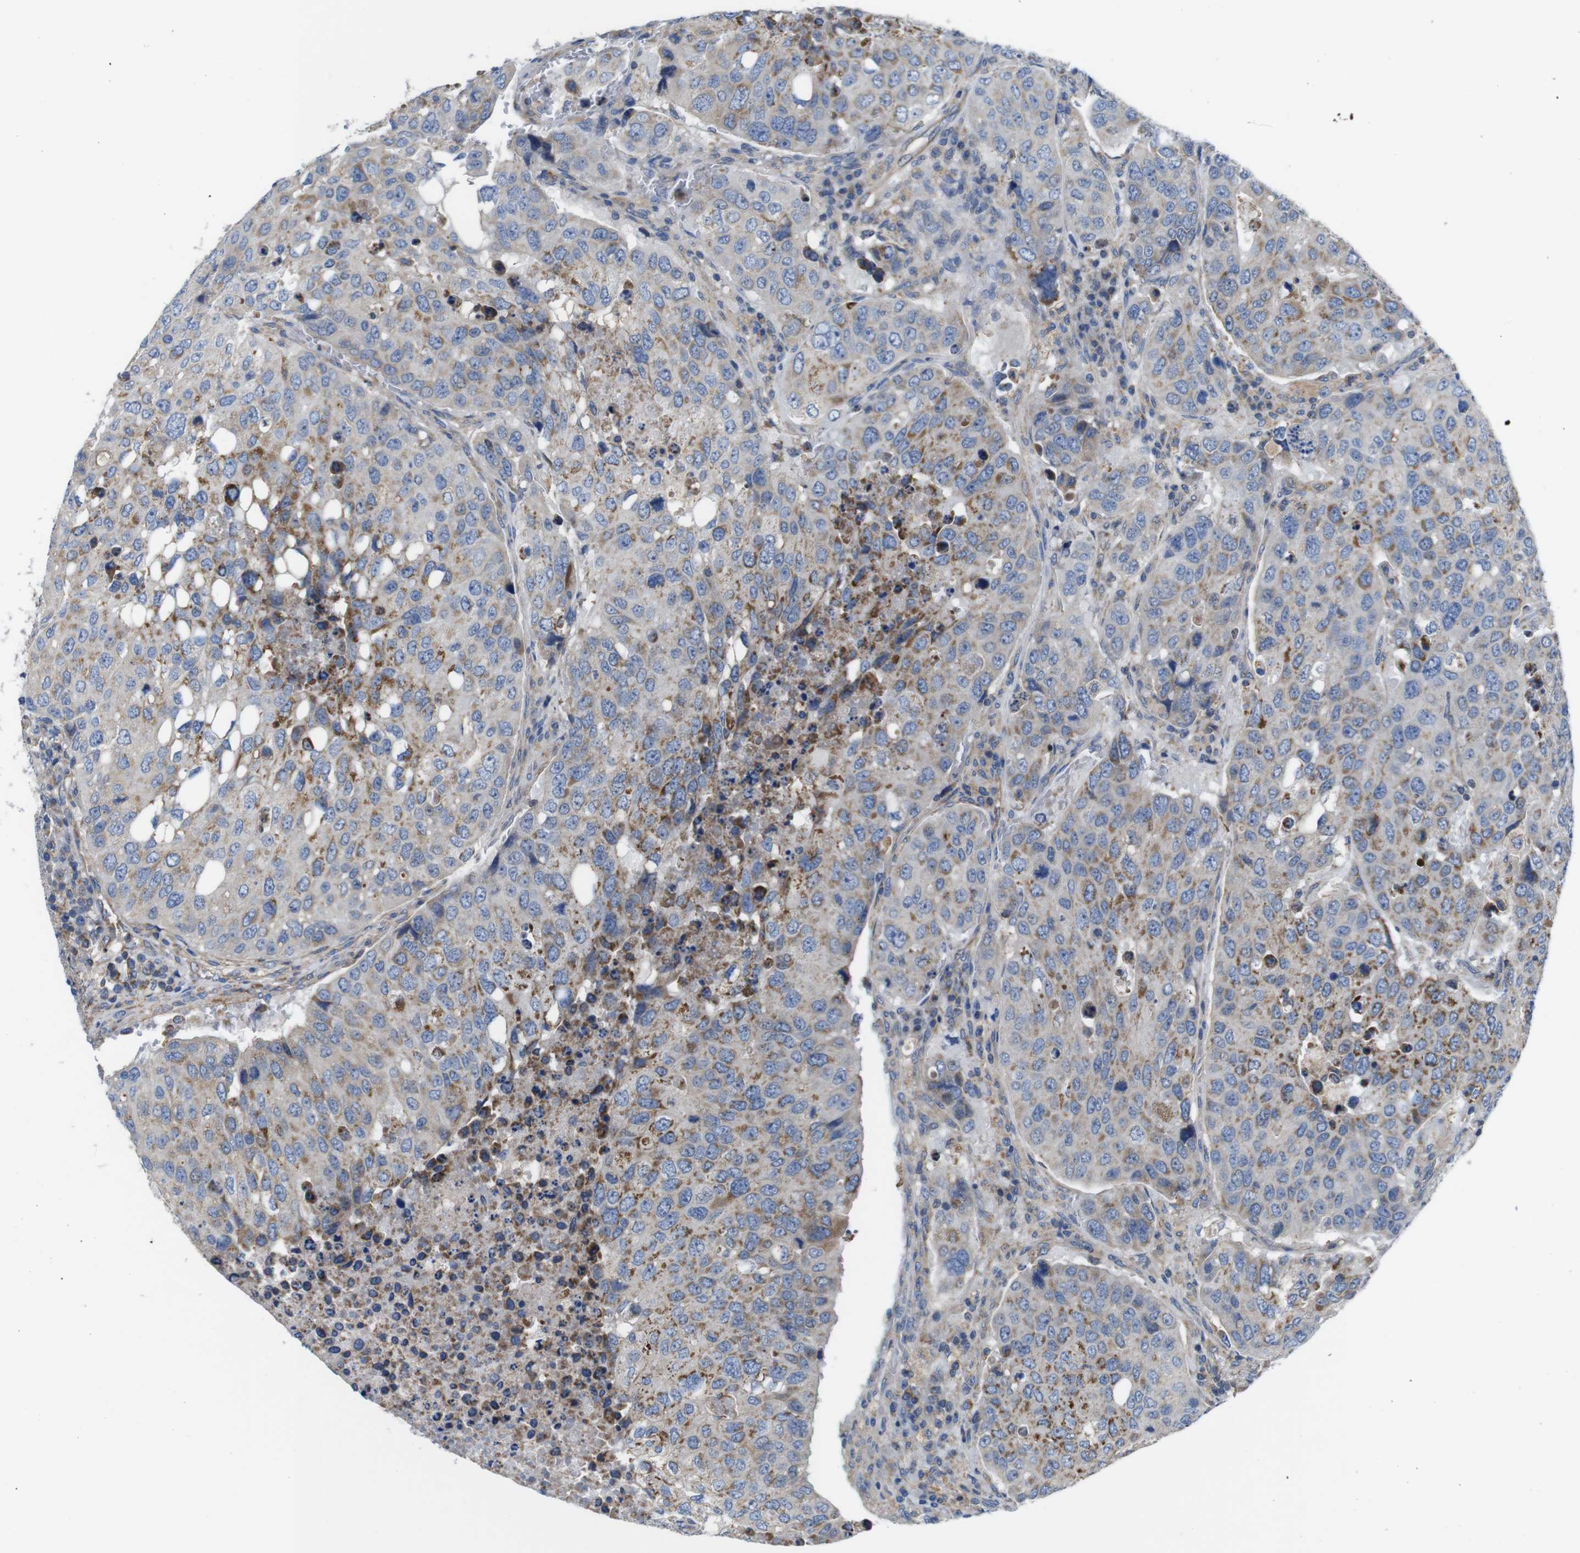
{"staining": {"intensity": "moderate", "quantity": "25%-75%", "location": "cytoplasmic/membranous"}, "tissue": "urothelial cancer", "cell_type": "Tumor cells", "image_type": "cancer", "snomed": [{"axis": "morphology", "description": "Urothelial carcinoma, High grade"}, {"axis": "topography", "description": "Lymph node"}, {"axis": "topography", "description": "Urinary bladder"}], "caption": "Human urothelial cancer stained with a brown dye exhibits moderate cytoplasmic/membranous positive positivity in about 25%-75% of tumor cells.", "gene": "PDCD1LG2", "patient": {"sex": "male", "age": 51}}